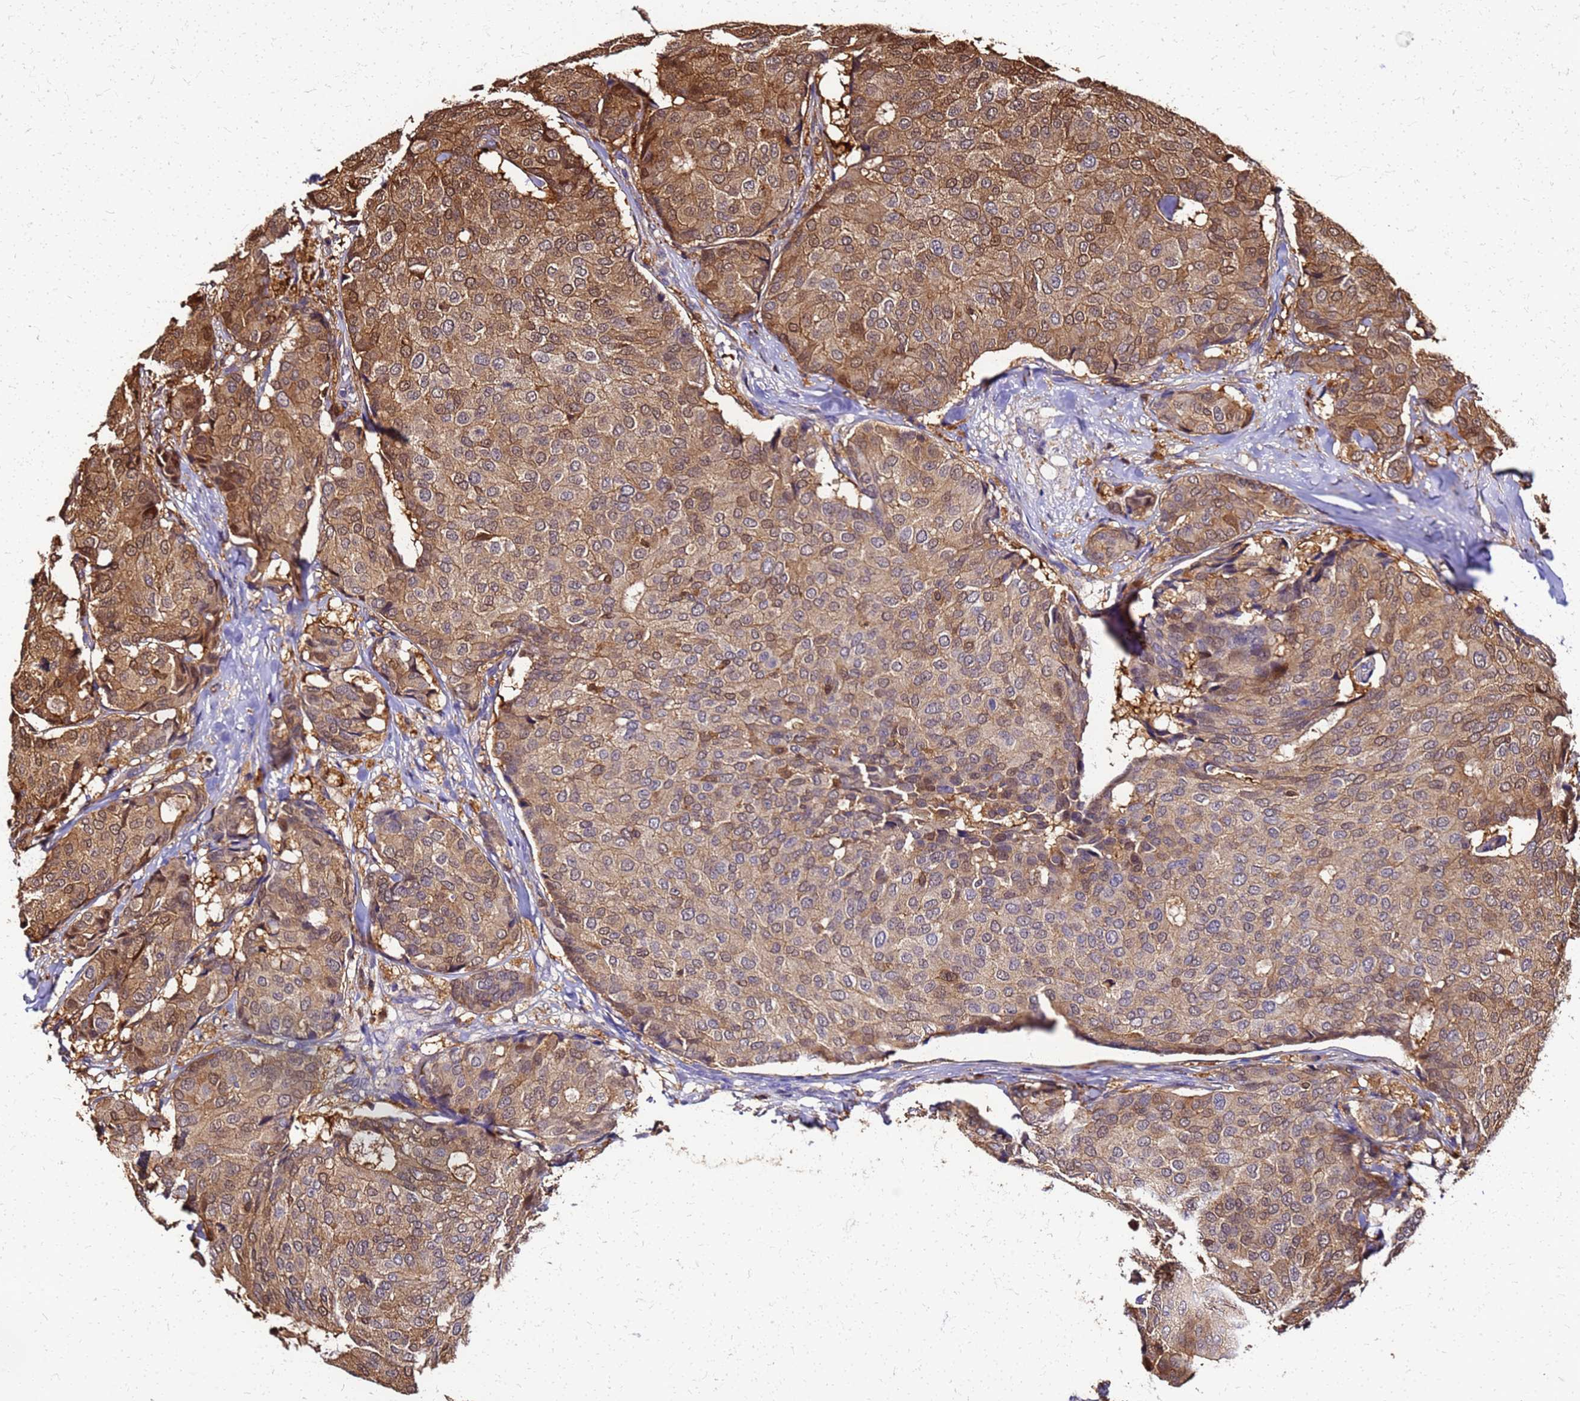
{"staining": {"intensity": "moderate", "quantity": ">75%", "location": "cytoplasmic/membranous,nuclear"}, "tissue": "breast cancer", "cell_type": "Tumor cells", "image_type": "cancer", "snomed": [{"axis": "morphology", "description": "Duct carcinoma"}, {"axis": "topography", "description": "Breast"}], "caption": "Moderate cytoplasmic/membranous and nuclear protein staining is appreciated in approximately >75% of tumor cells in breast infiltrating ductal carcinoma.", "gene": "S100A11", "patient": {"sex": "female", "age": 75}}